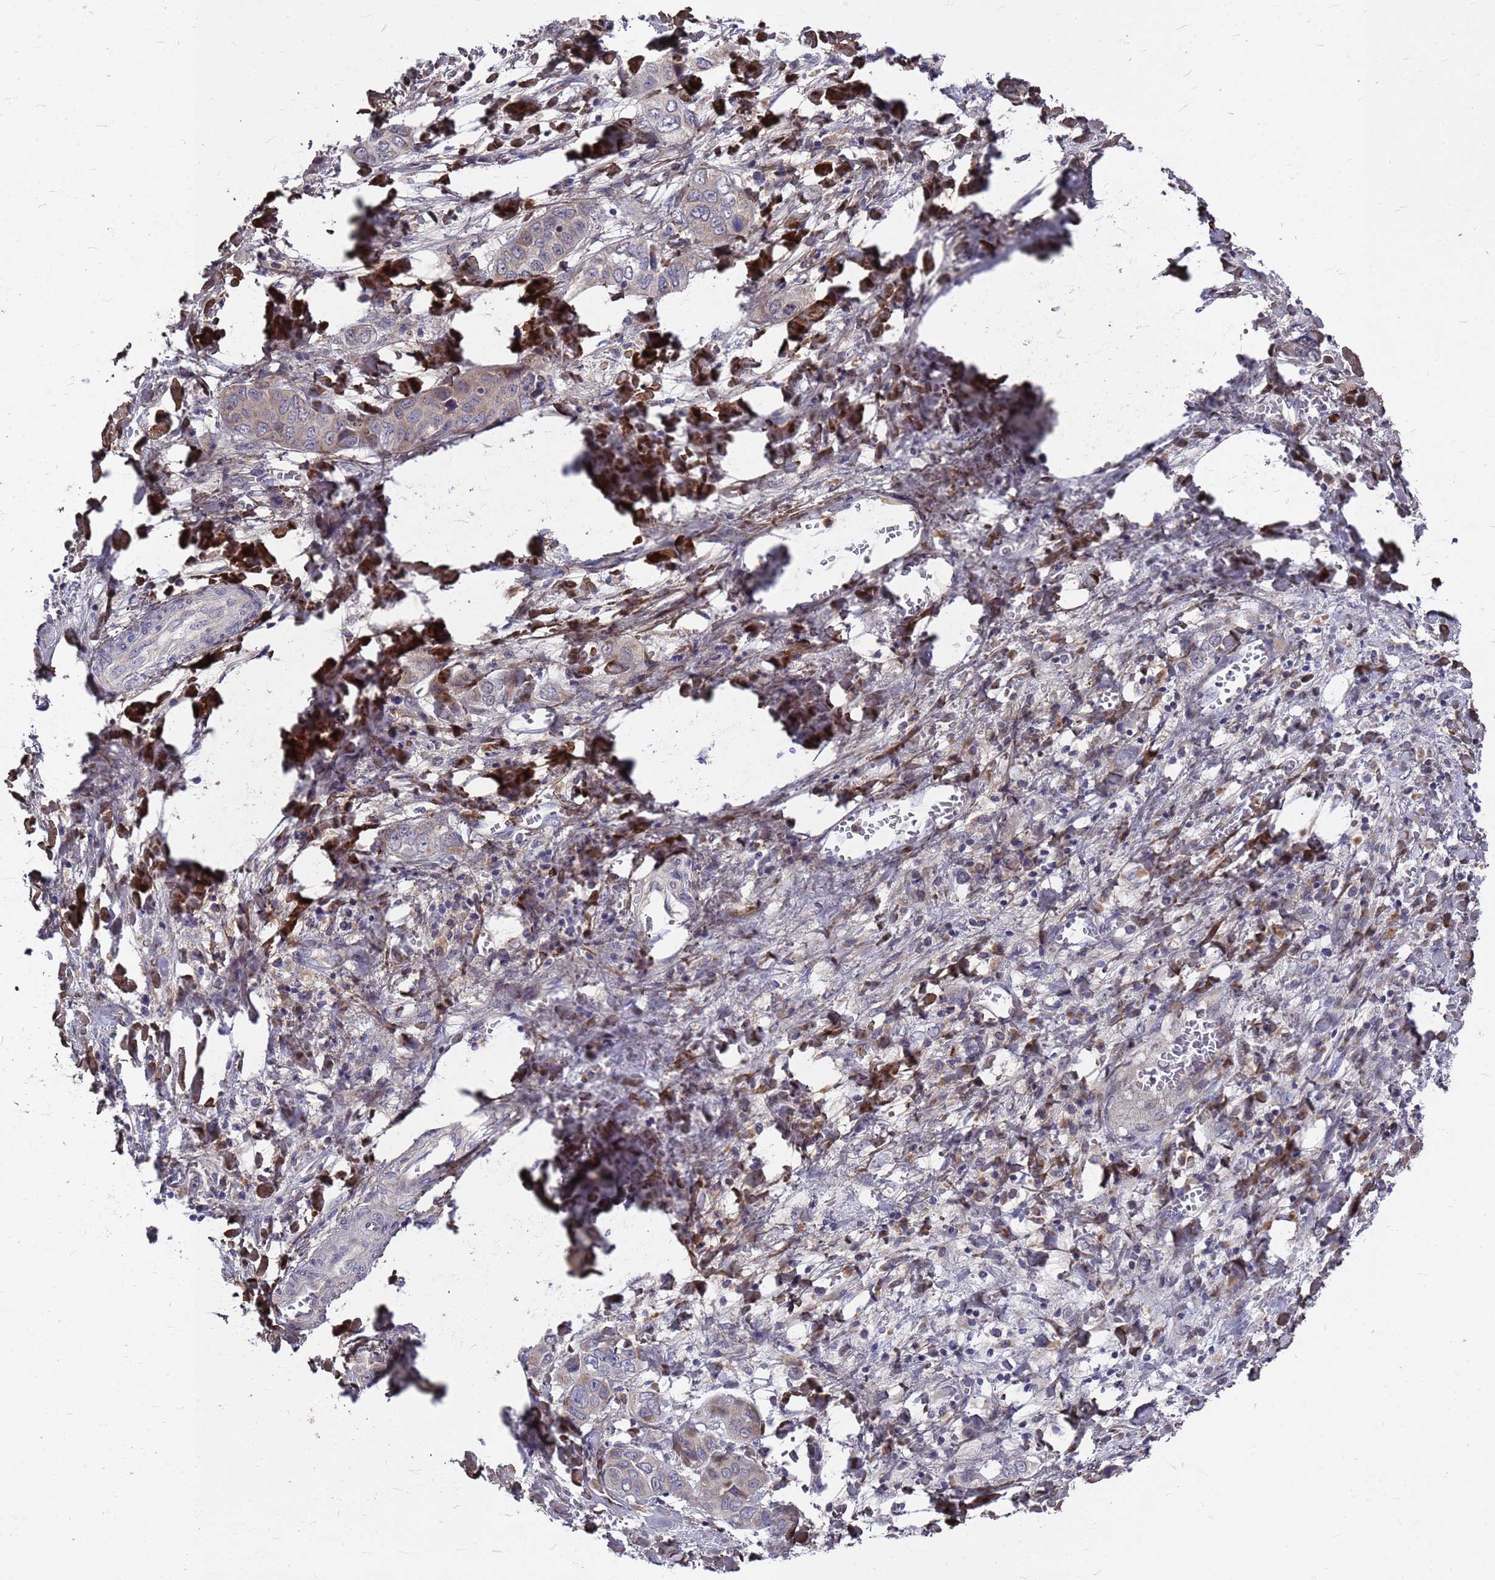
{"staining": {"intensity": "negative", "quantity": "none", "location": "none"}, "tissue": "liver cancer", "cell_type": "Tumor cells", "image_type": "cancer", "snomed": [{"axis": "morphology", "description": "Cholangiocarcinoma"}, {"axis": "topography", "description": "Liver"}], "caption": "An image of human liver cholangiocarcinoma is negative for staining in tumor cells.", "gene": "ZNF717", "patient": {"sex": "female", "age": 52}}